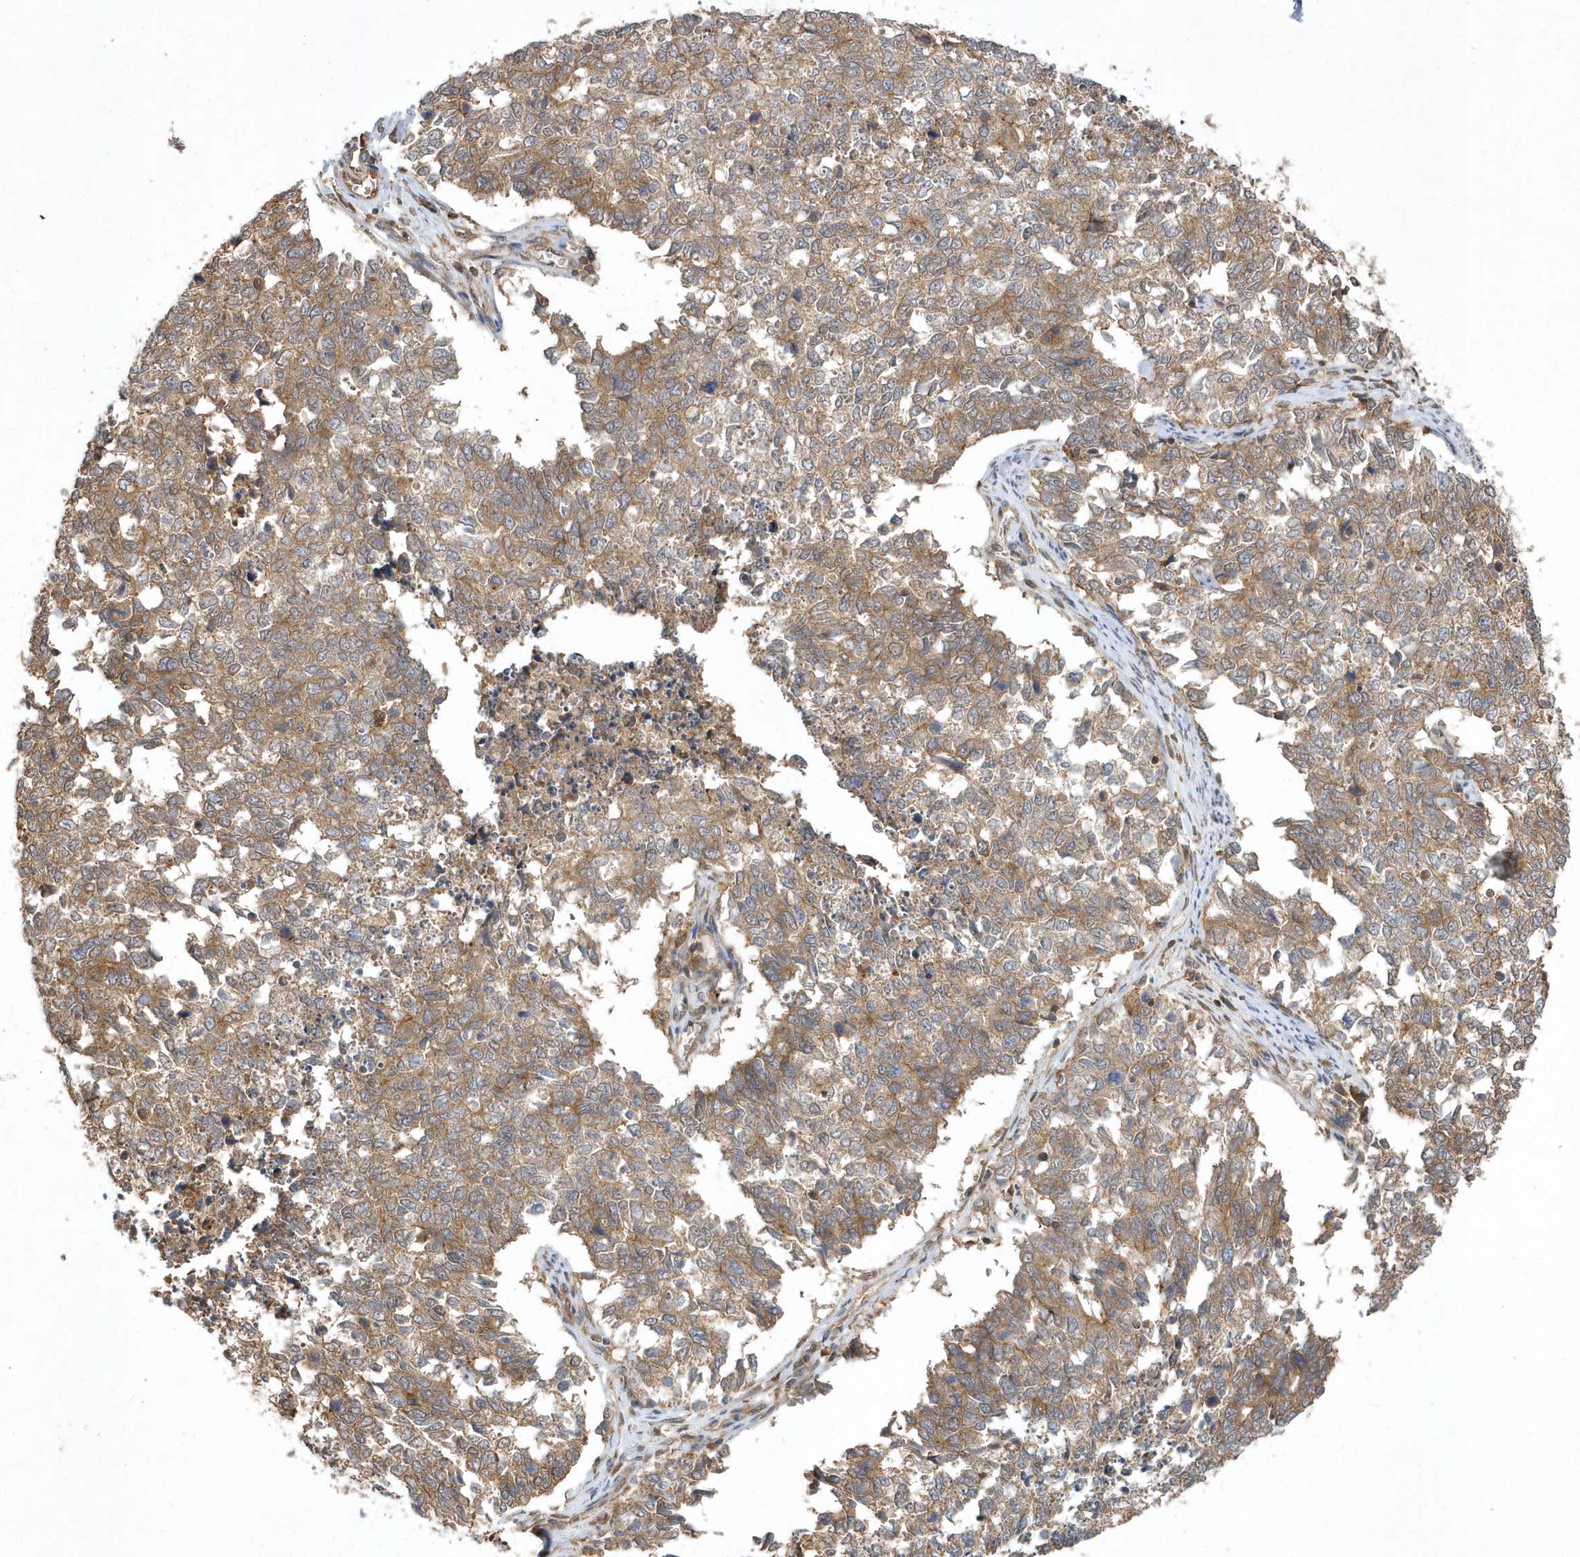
{"staining": {"intensity": "moderate", "quantity": "25%-75%", "location": "cytoplasmic/membranous"}, "tissue": "cervical cancer", "cell_type": "Tumor cells", "image_type": "cancer", "snomed": [{"axis": "morphology", "description": "Squamous cell carcinoma, NOS"}, {"axis": "topography", "description": "Cervix"}], "caption": "DAB (3,3'-diaminobenzidine) immunohistochemical staining of human cervical cancer (squamous cell carcinoma) shows moderate cytoplasmic/membranous protein staining in approximately 25%-75% of tumor cells. (IHC, brightfield microscopy, high magnification).", "gene": "GFM2", "patient": {"sex": "female", "age": 63}}